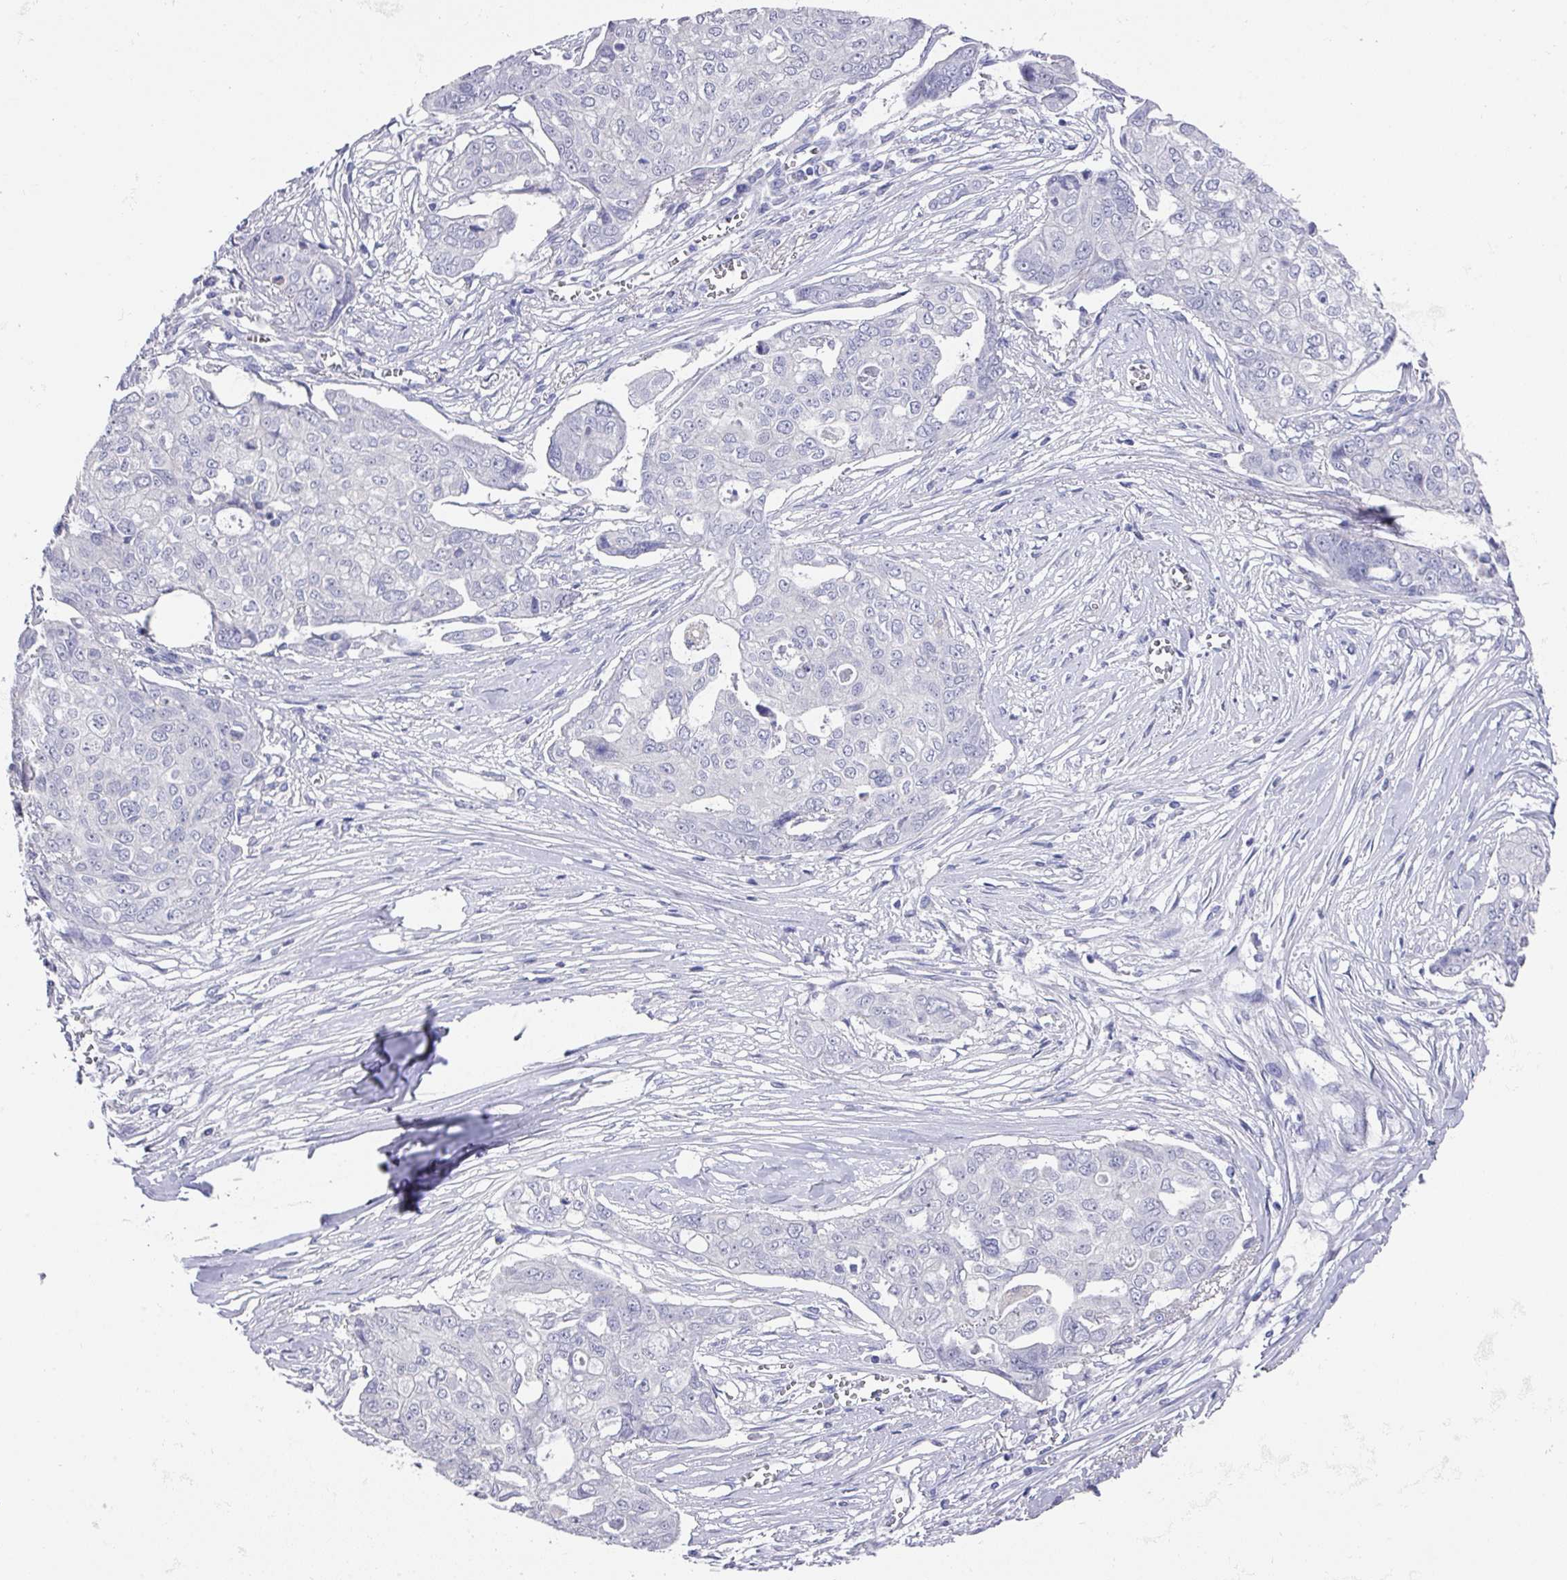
{"staining": {"intensity": "negative", "quantity": "none", "location": "none"}, "tissue": "ovarian cancer", "cell_type": "Tumor cells", "image_type": "cancer", "snomed": [{"axis": "morphology", "description": "Carcinoma, endometroid"}, {"axis": "topography", "description": "Ovary"}], "caption": "Immunohistochemistry (IHC) histopathology image of neoplastic tissue: ovarian cancer stained with DAB reveals no significant protein expression in tumor cells.", "gene": "DAZL", "patient": {"sex": "female", "age": 70}}